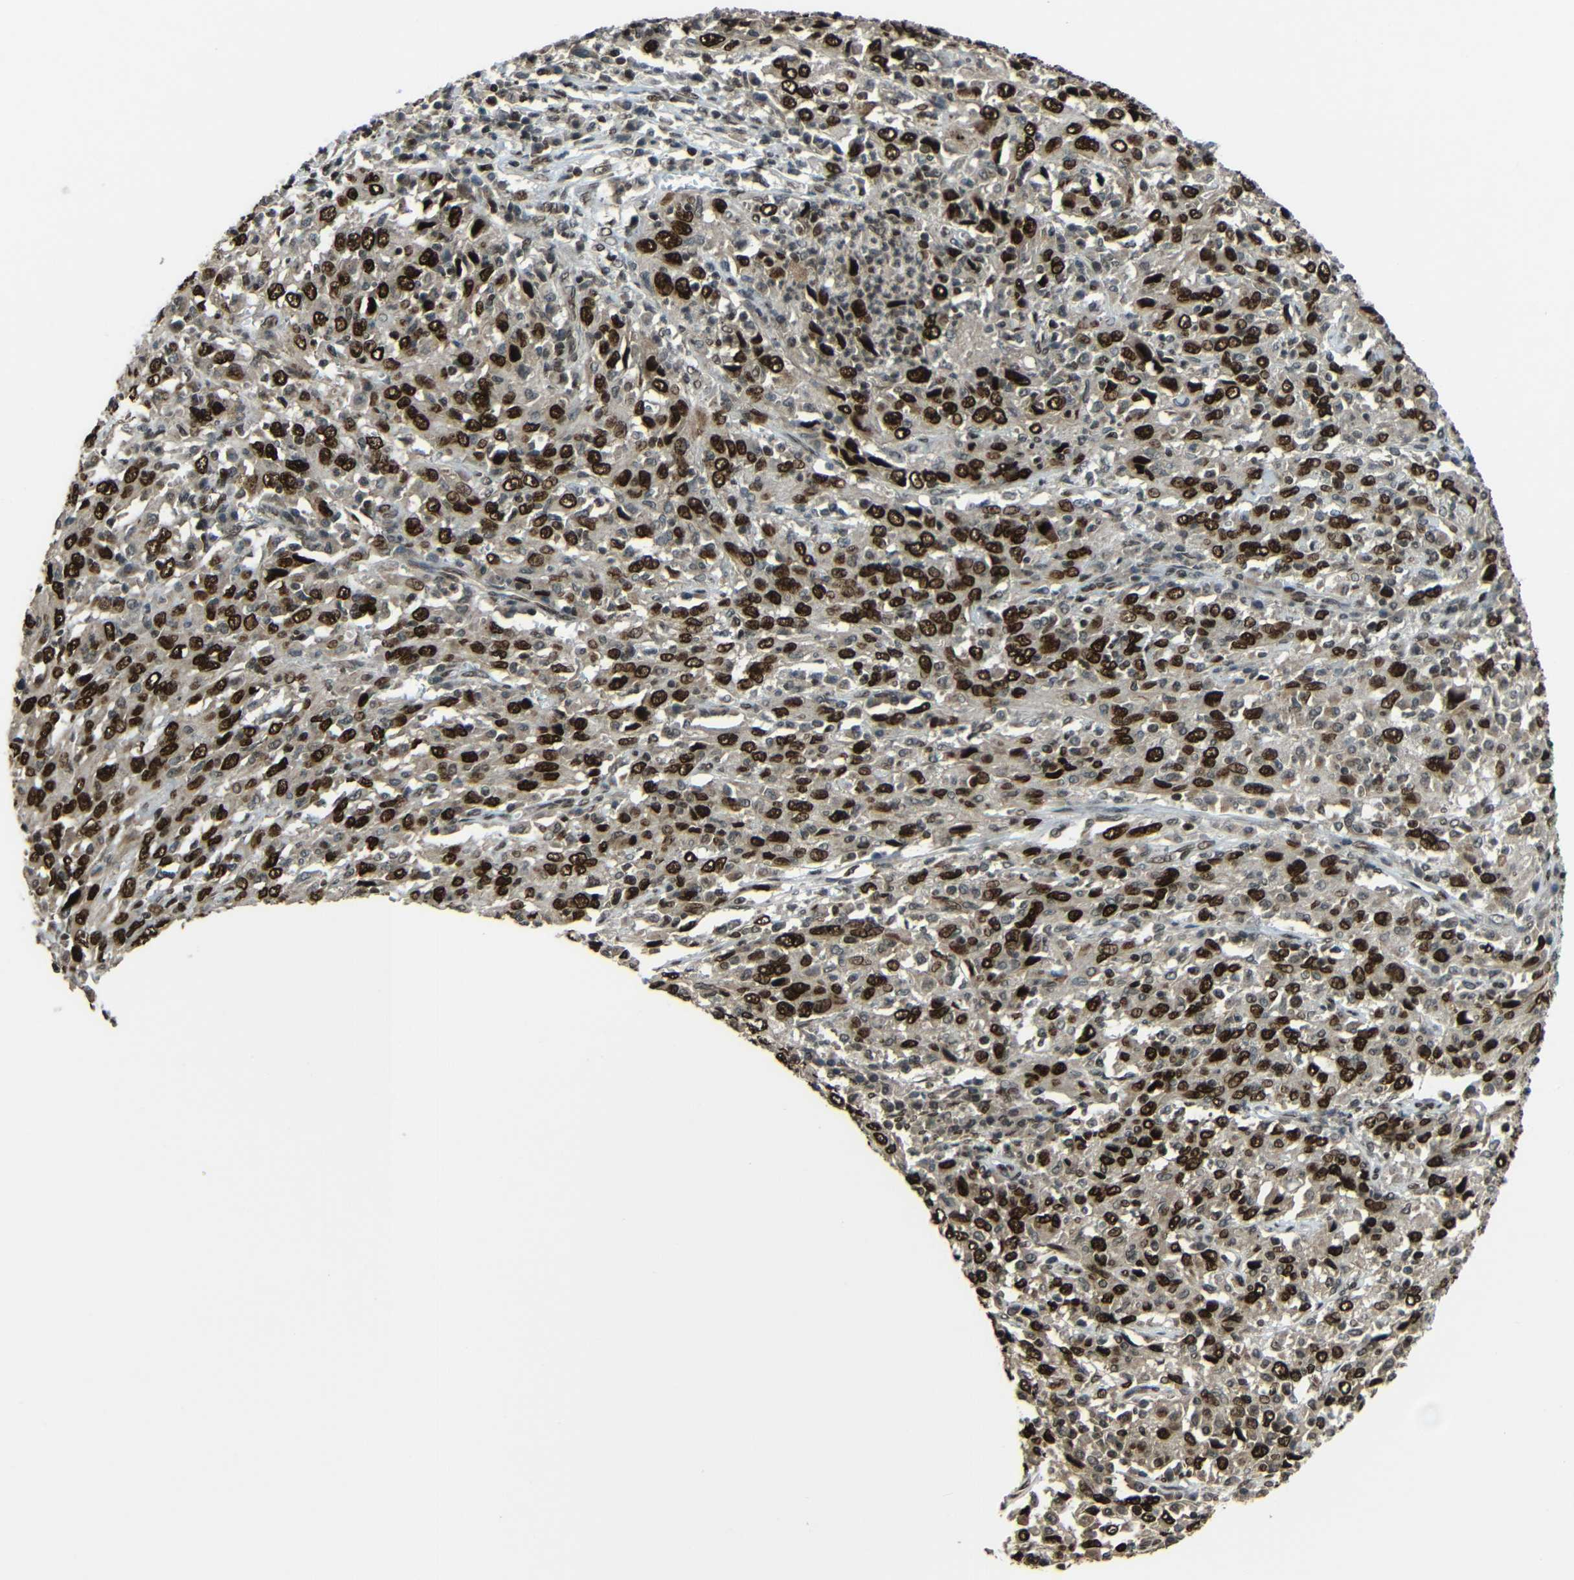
{"staining": {"intensity": "strong", "quantity": ">75%", "location": "nuclear"}, "tissue": "cervical cancer", "cell_type": "Tumor cells", "image_type": "cancer", "snomed": [{"axis": "morphology", "description": "Squamous cell carcinoma, NOS"}, {"axis": "topography", "description": "Cervix"}], "caption": "Protein expression analysis of cervical cancer (squamous cell carcinoma) demonstrates strong nuclear positivity in about >75% of tumor cells.", "gene": "PSIP1", "patient": {"sex": "female", "age": 46}}